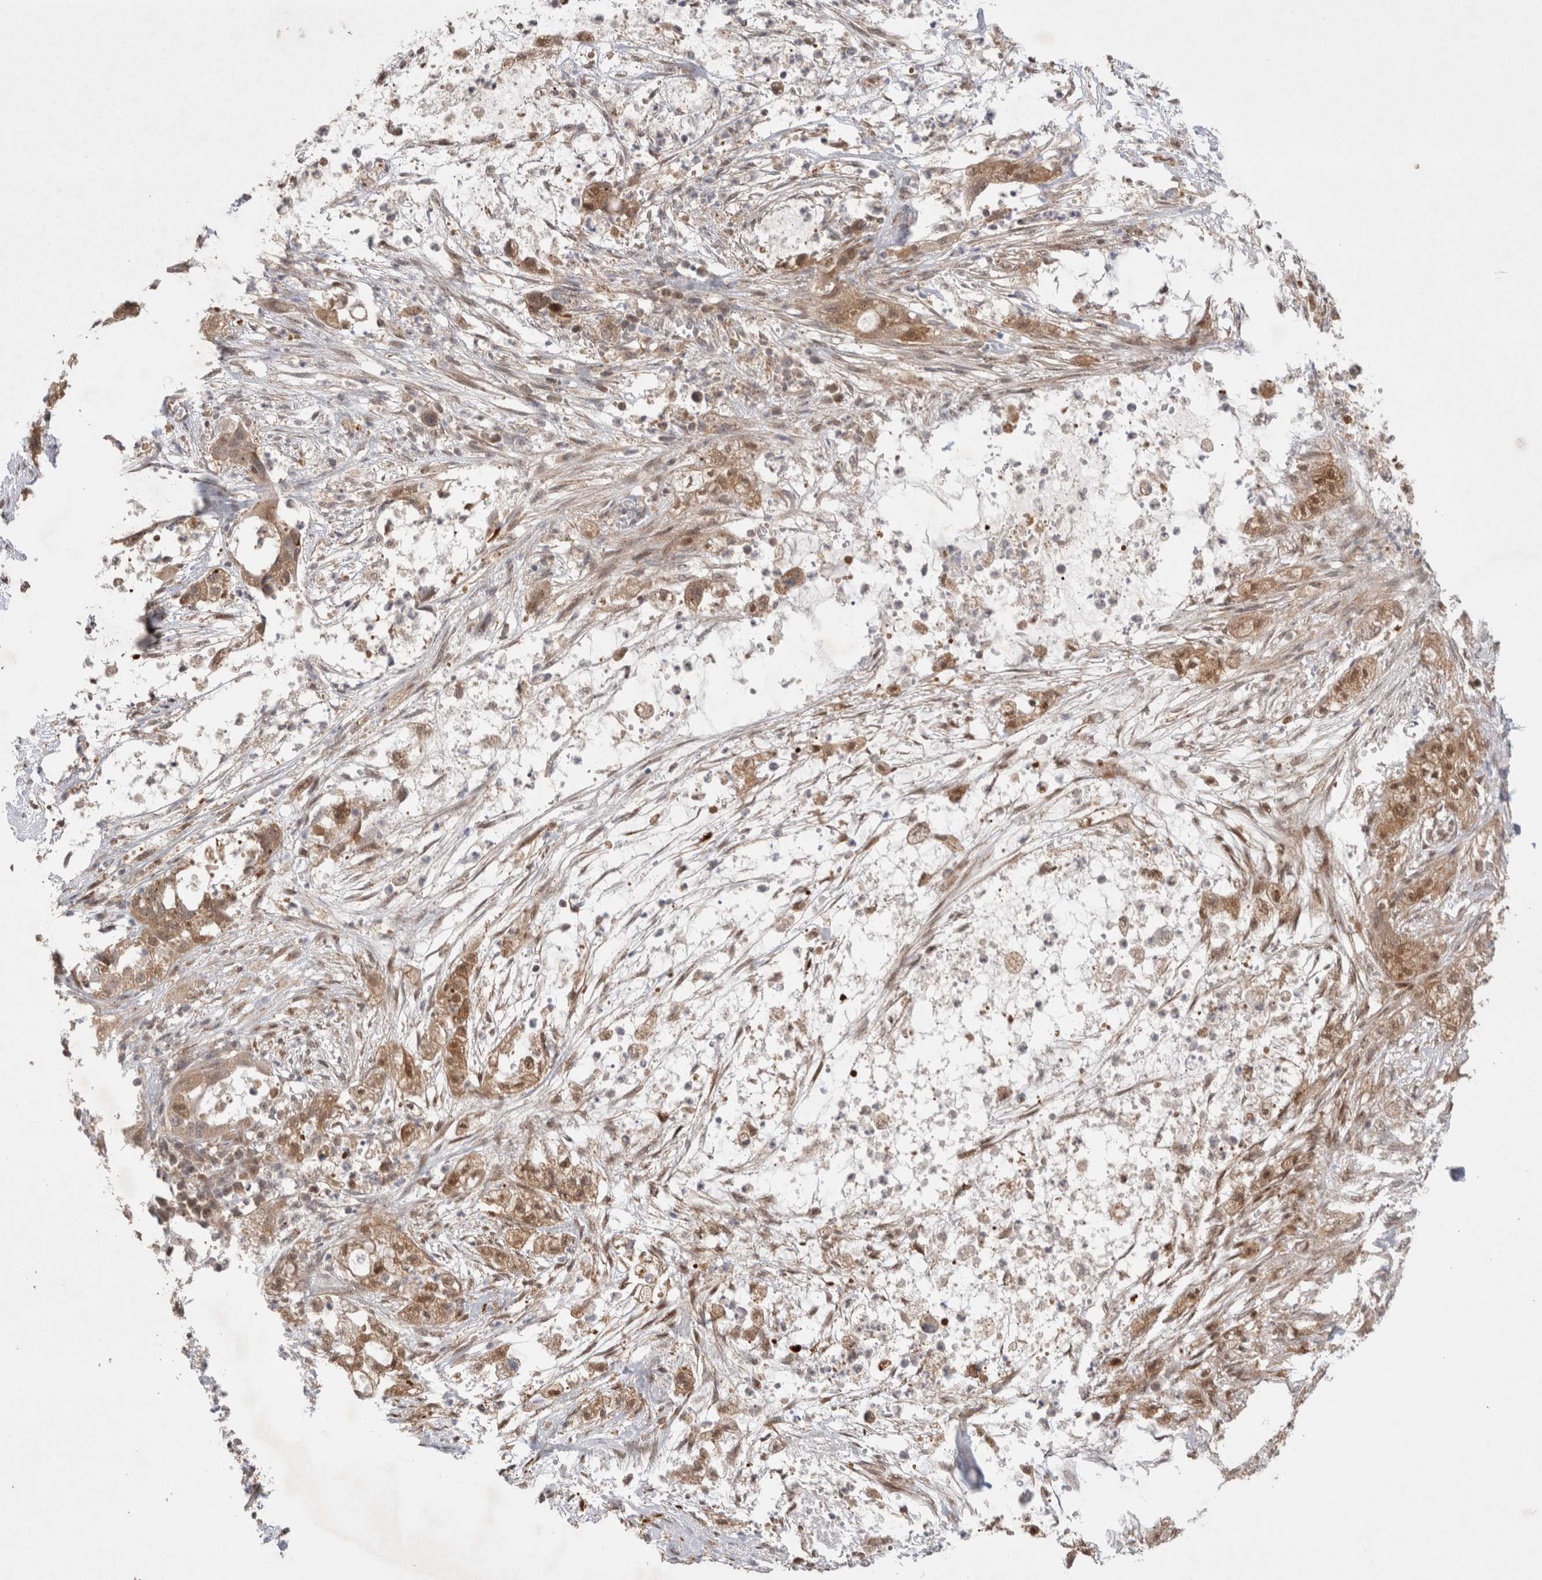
{"staining": {"intensity": "weak", "quantity": ">75%", "location": "cytoplasmic/membranous,nuclear"}, "tissue": "pancreatic cancer", "cell_type": "Tumor cells", "image_type": "cancer", "snomed": [{"axis": "morphology", "description": "Adenocarcinoma, NOS"}, {"axis": "topography", "description": "Pancreas"}], "caption": "Tumor cells exhibit weak cytoplasmic/membranous and nuclear positivity in approximately >75% of cells in pancreatic cancer.", "gene": "SLC29A1", "patient": {"sex": "female", "age": 78}}